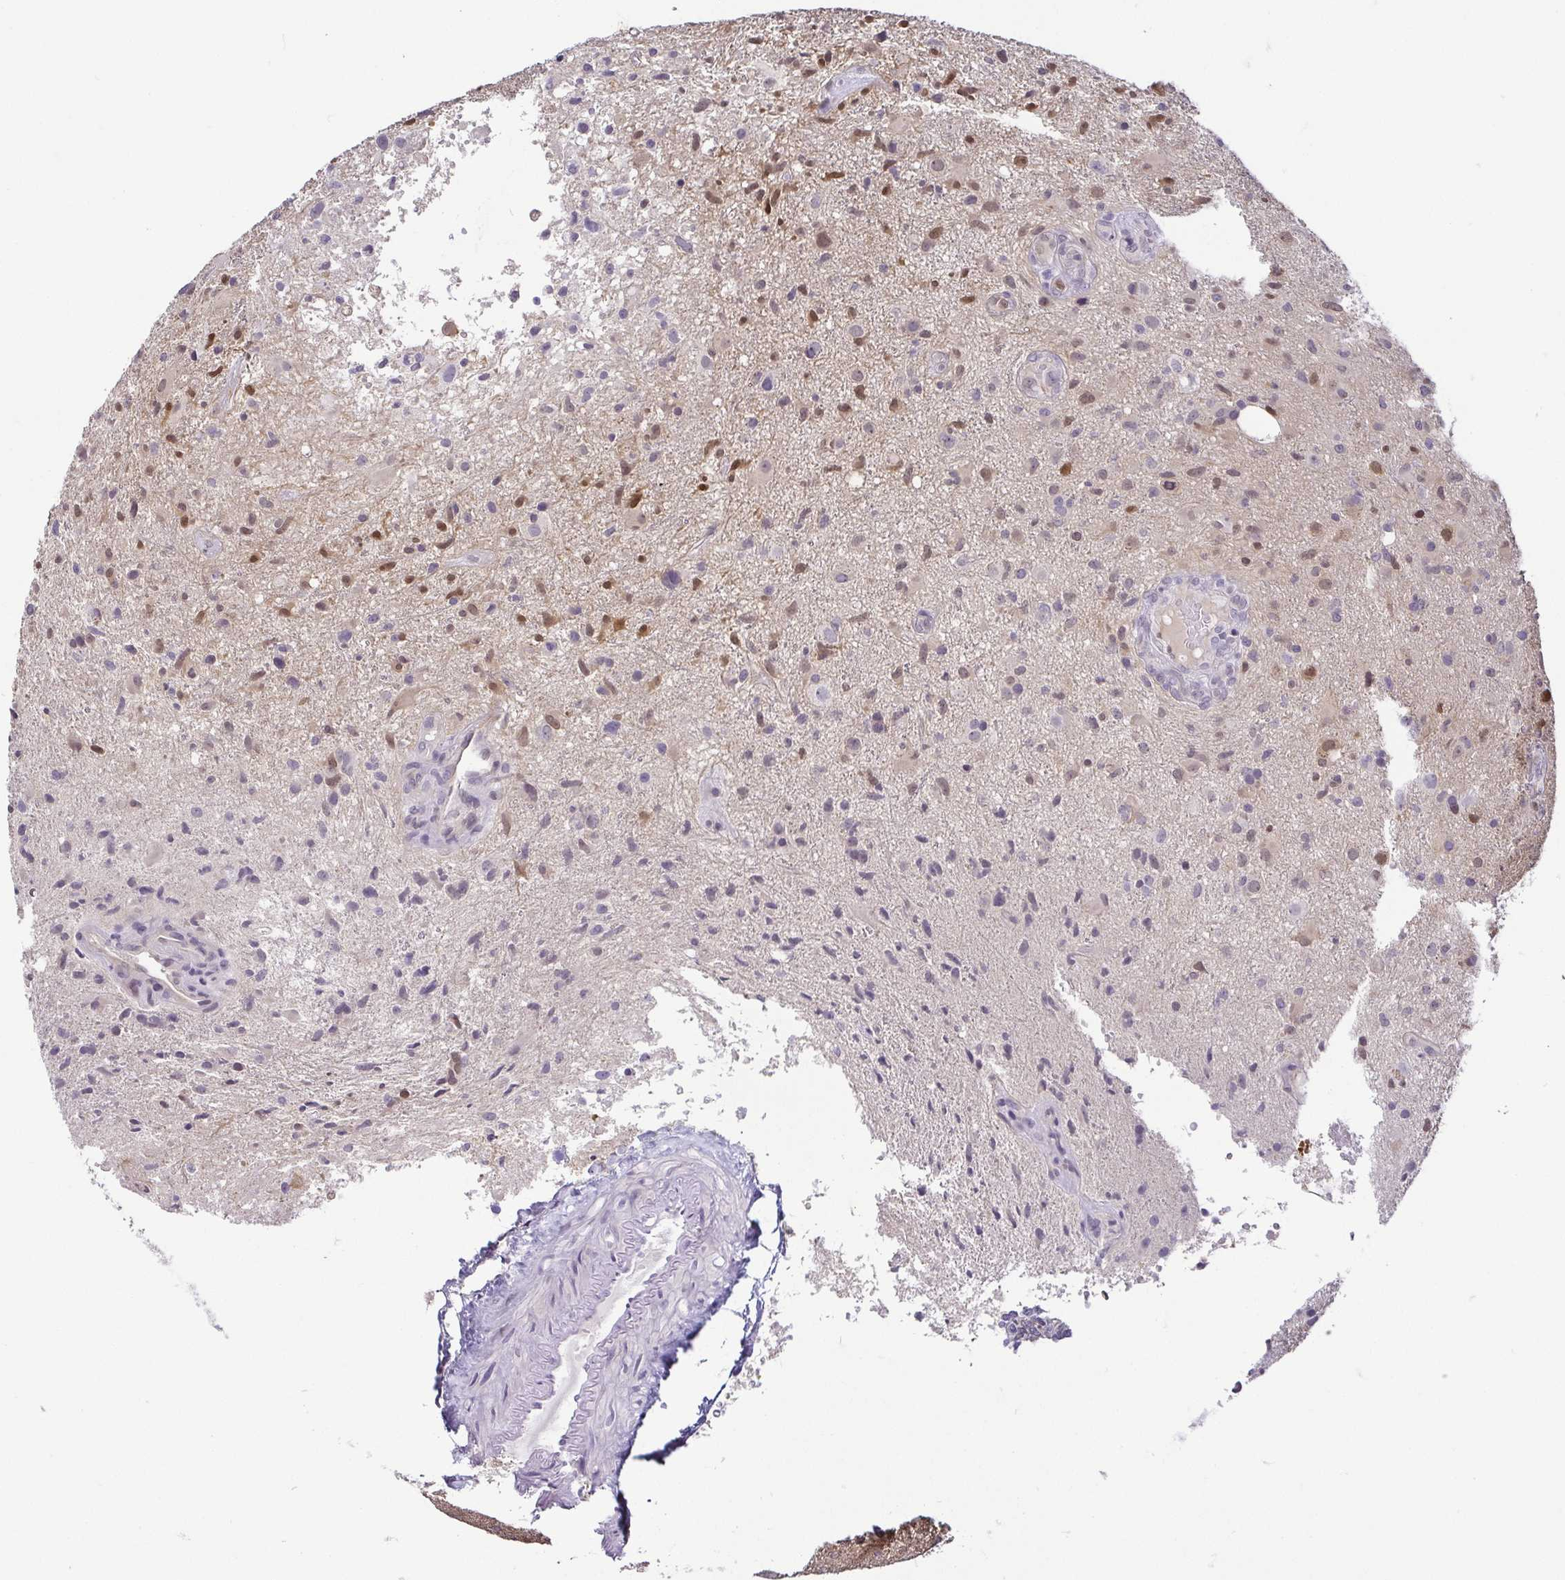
{"staining": {"intensity": "moderate", "quantity": "25%-75%", "location": "cytoplasmic/membranous,nuclear"}, "tissue": "glioma", "cell_type": "Tumor cells", "image_type": "cancer", "snomed": [{"axis": "morphology", "description": "Glioma, malignant, High grade"}, {"axis": "topography", "description": "Brain"}], "caption": "Brown immunohistochemical staining in human malignant glioma (high-grade) displays moderate cytoplasmic/membranous and nuclear positivity in about 25%-75% of tumor cells. (IHC, brightfield microscopy, high magnification).", "gene": "HOPX", "patient": {"sex": "male", "age": 55}}